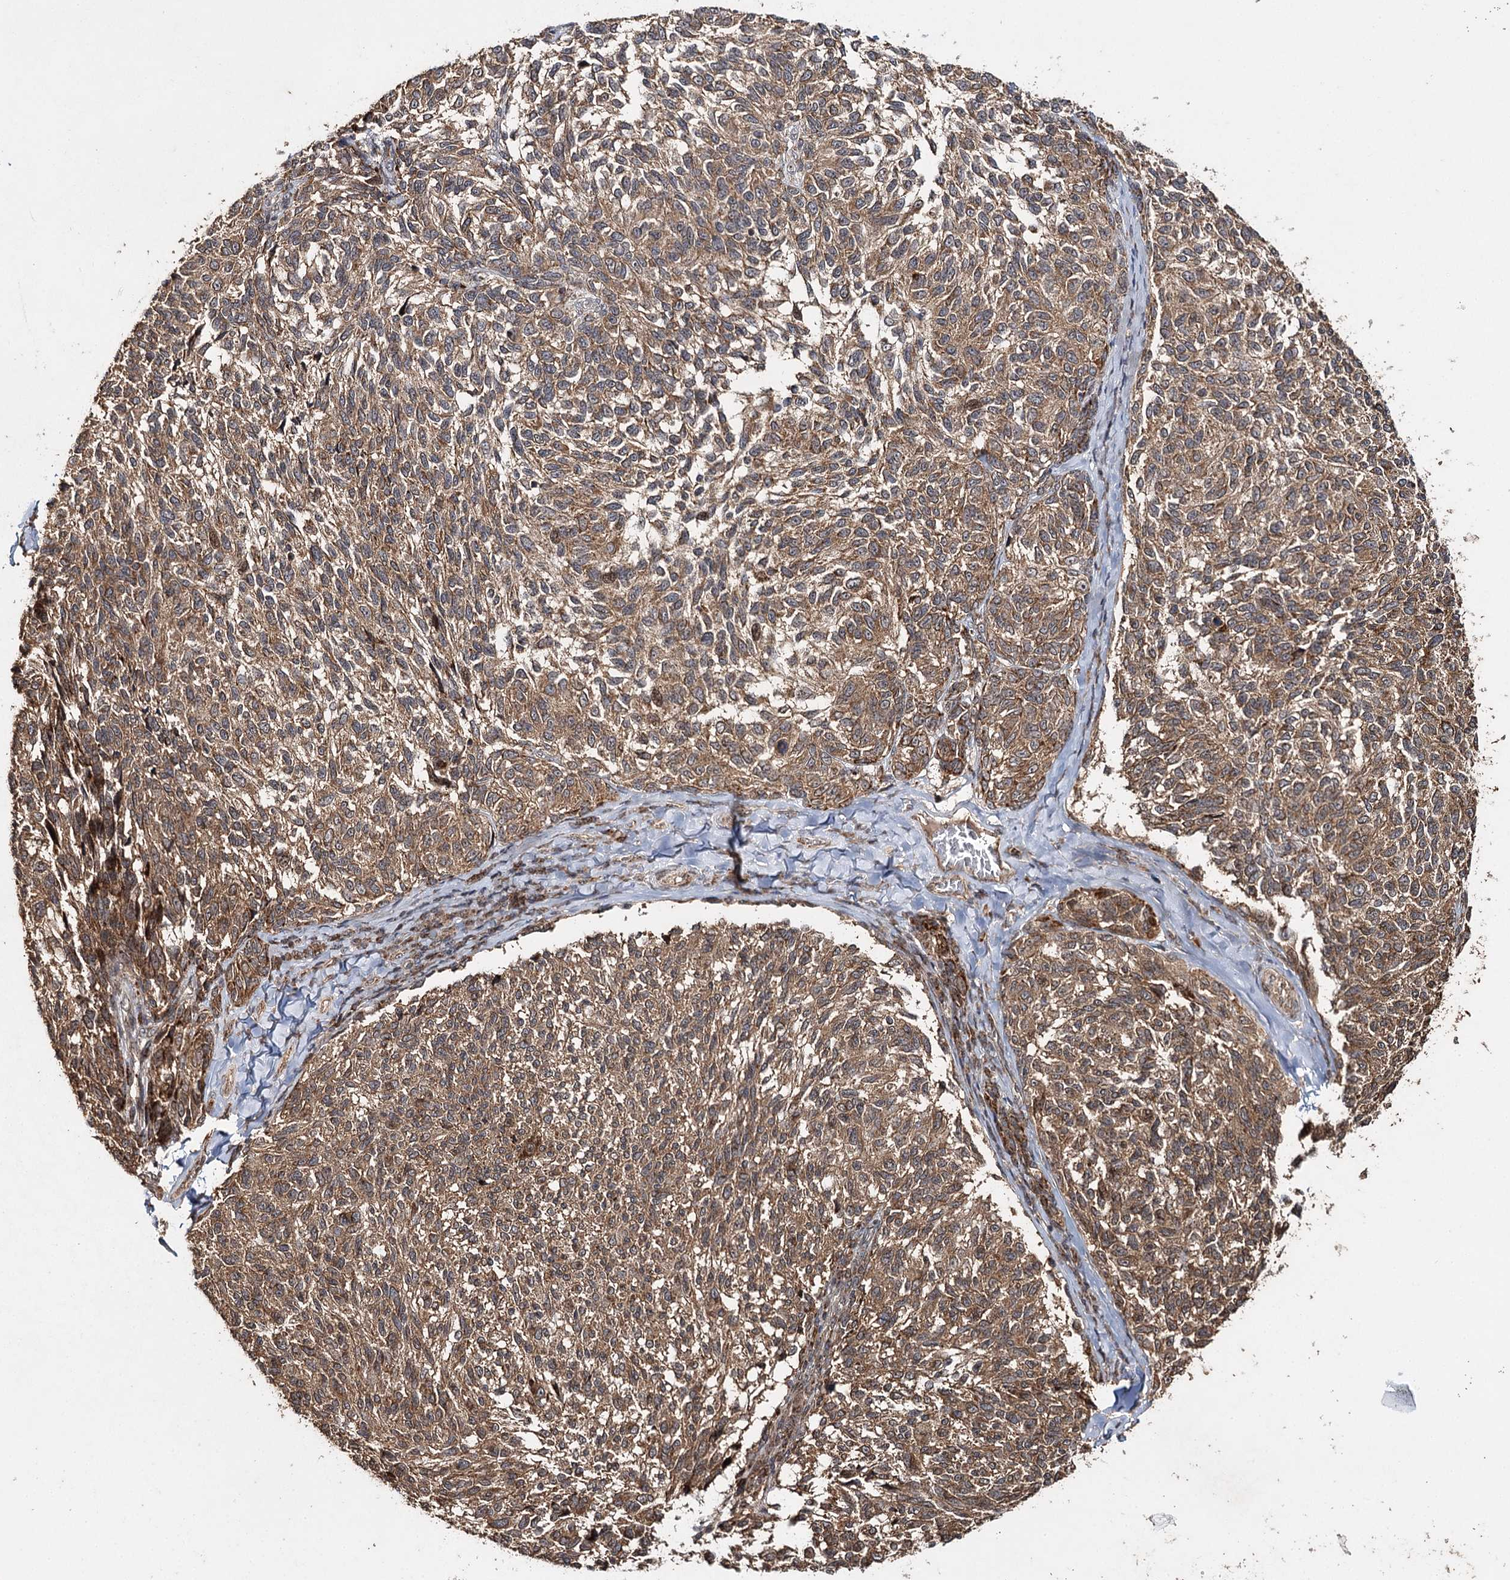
{"staining": {"intensity": "moderate", "quantity": ">75%", "location": "cytoplasmic/membranous"}, "tissue": "melanoma", "cell_type": "Tumor cells", "image_type": "cancer", "snomed": [{"axis": "morphology", "description": "Malignant melanoma, NOS"}, {"axis": "topography", "description": "Skin"}], "caption": "Malignant melanoma tissue reveals moderate cytoplasmic/membranous staining in about >75% of tumor cells", "gene": "ZNRF3", "patient": {"sex": "female", "age": 73}}